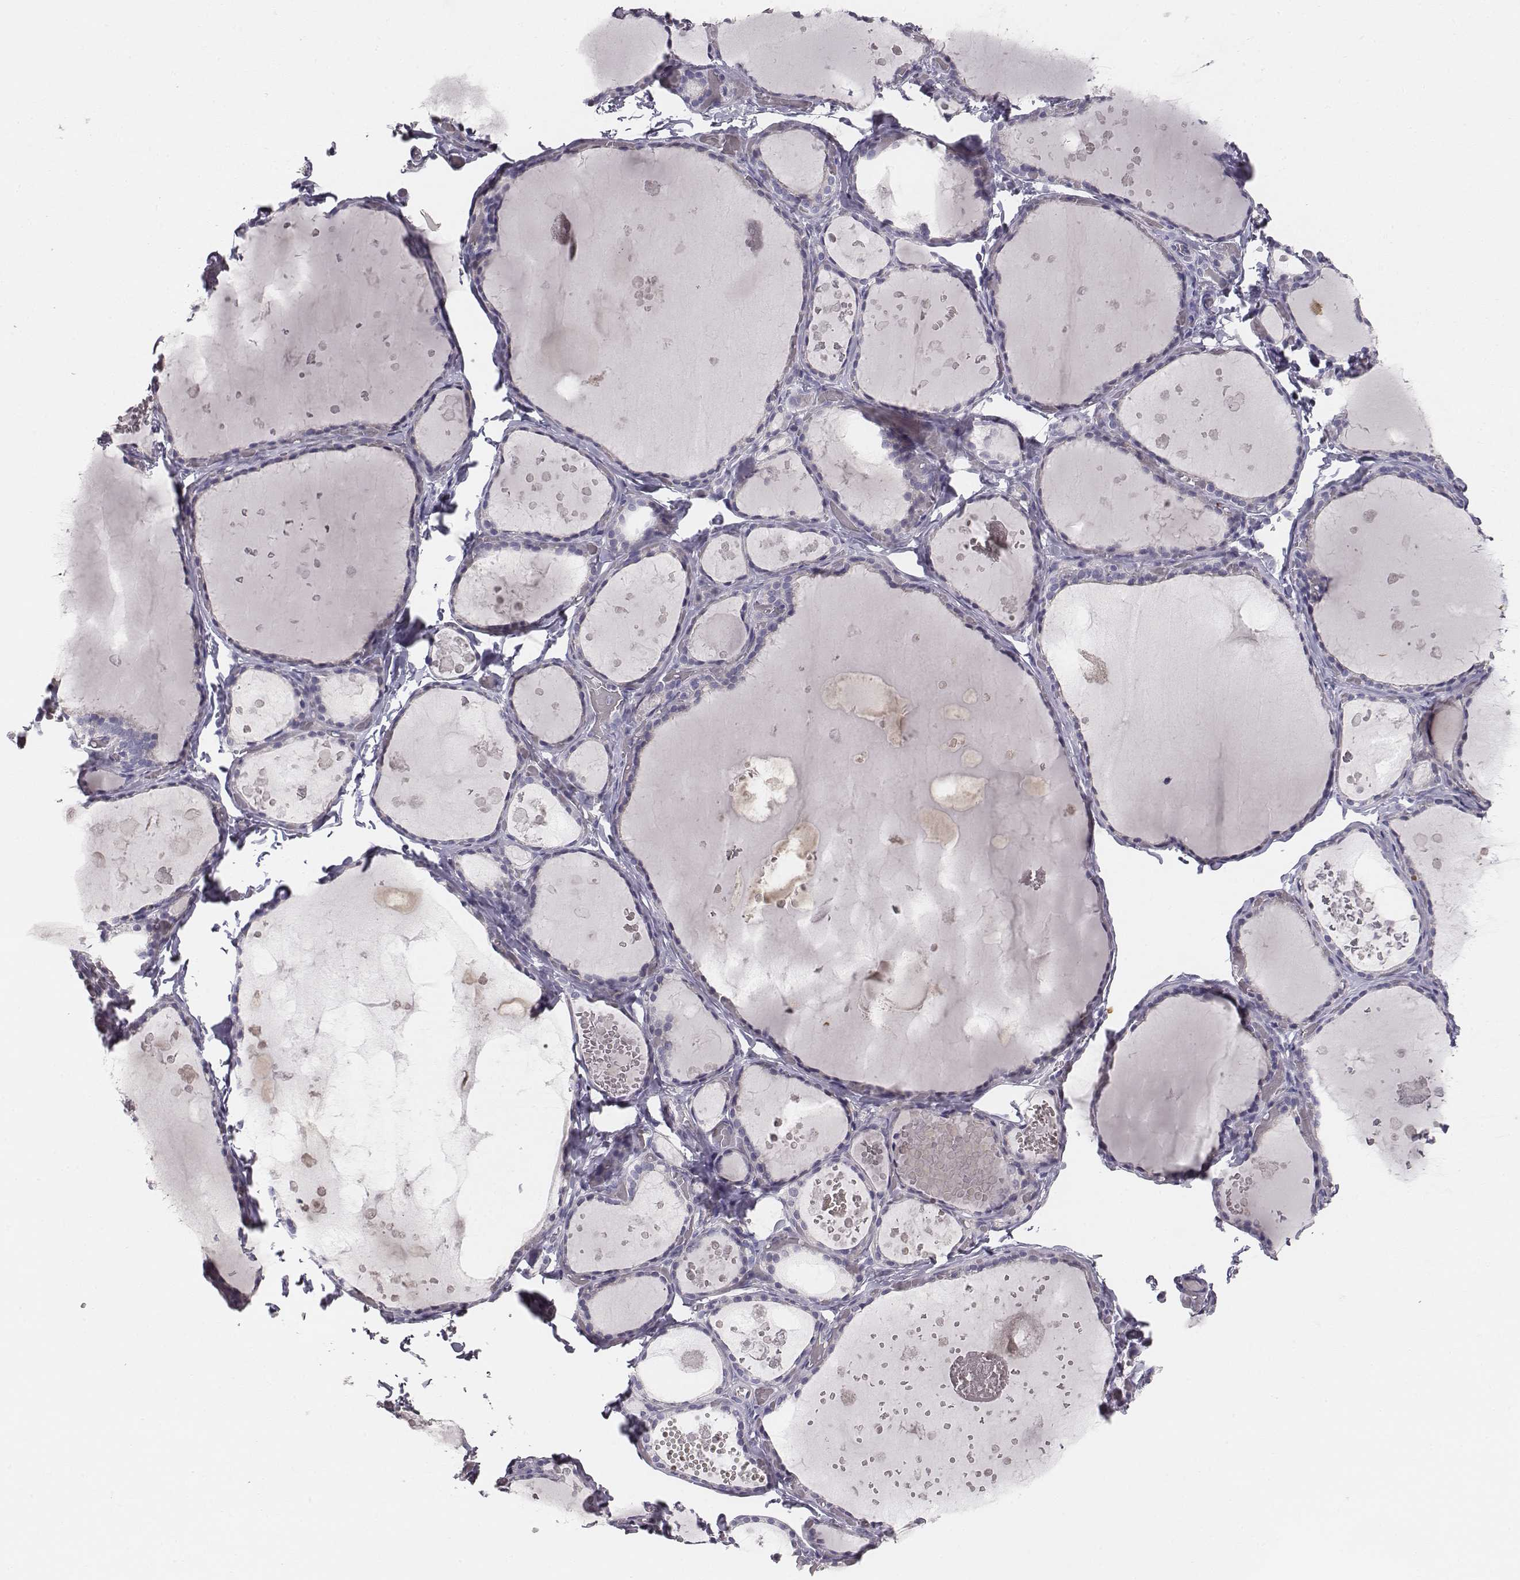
{"staining": {"intensity": "negative", "quantity": "none", "location": "none"}, "tissue": "thyroid gland", "cell_type": "Glandular cells", "image_type": "normal", "snomed": [{"axis": "morphology", "description": "Normal tissue, NOS"}, {"axis": "topography", "description": "Thyroid gland"}], "caption": "Immunohistochemistry (IHC) of benign thyroid gland displays no expression in glandular cells.", "gene": "MYH6", "patient": {"sex": "female", "age": 56}}